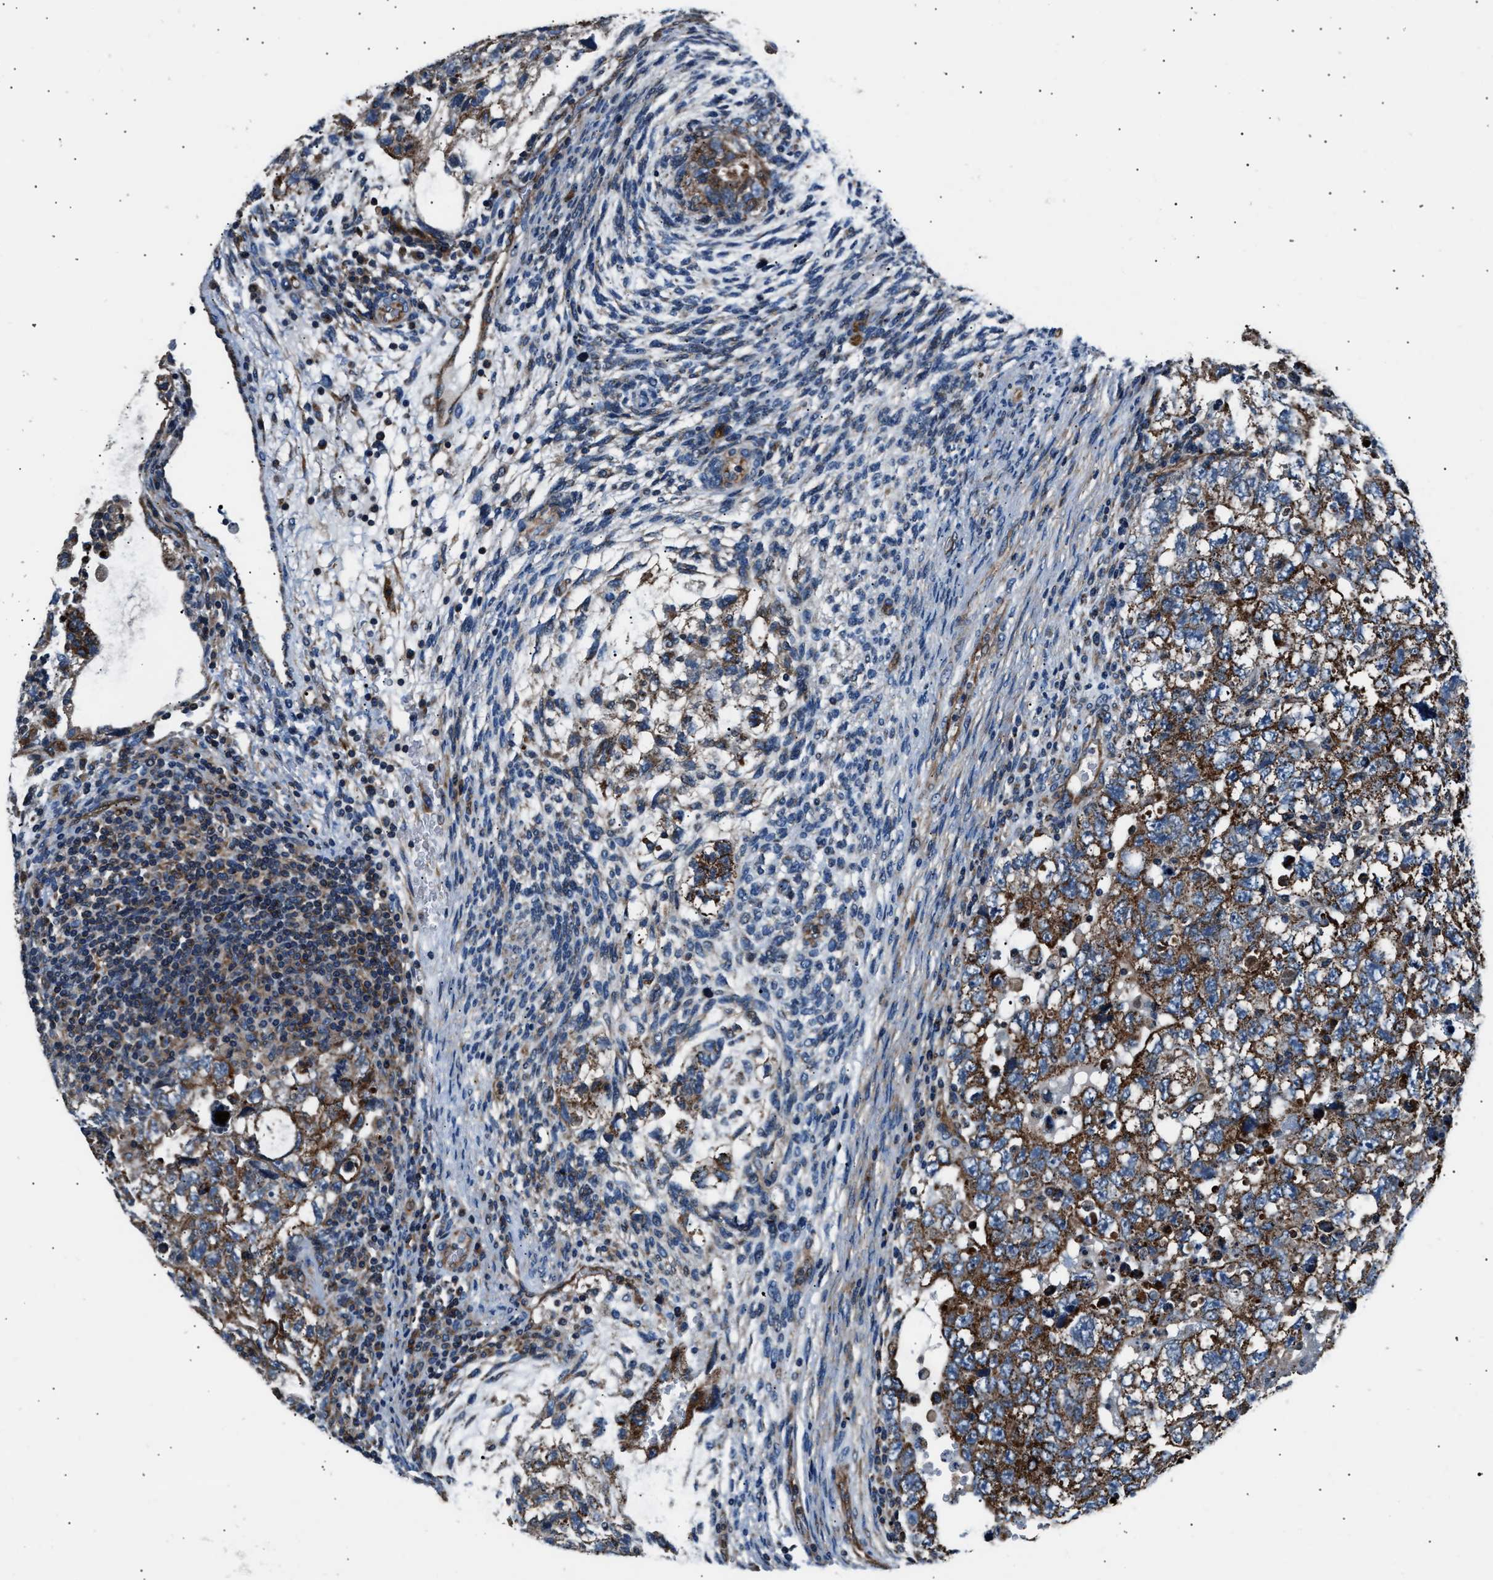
{"staining": {"intensity": "strong", "quantity": ">75%", "location": "cytoplasmic/membranous"}, "tissue": "testis cancer", "cell_type": "Tumor cells", "image_type": "cancer", "snomed": [{"axis": "morphology", "description": "Carcinoma, Embryonal, NOS"}, {"axis": "topography", "description": "Testis"}], "caption": "Strong cytoplasmic/membranous staining is appreciated in approximately >75% of tumor cells in testis cancer. The staining was performed using DAB (3,3'-diaminobenzidine), with brown indicating positive protein expression. Nuclei are stained blue with hematoxylin.", "gene": "GGCT", "patient": {"sex": "male", "age": 36}}